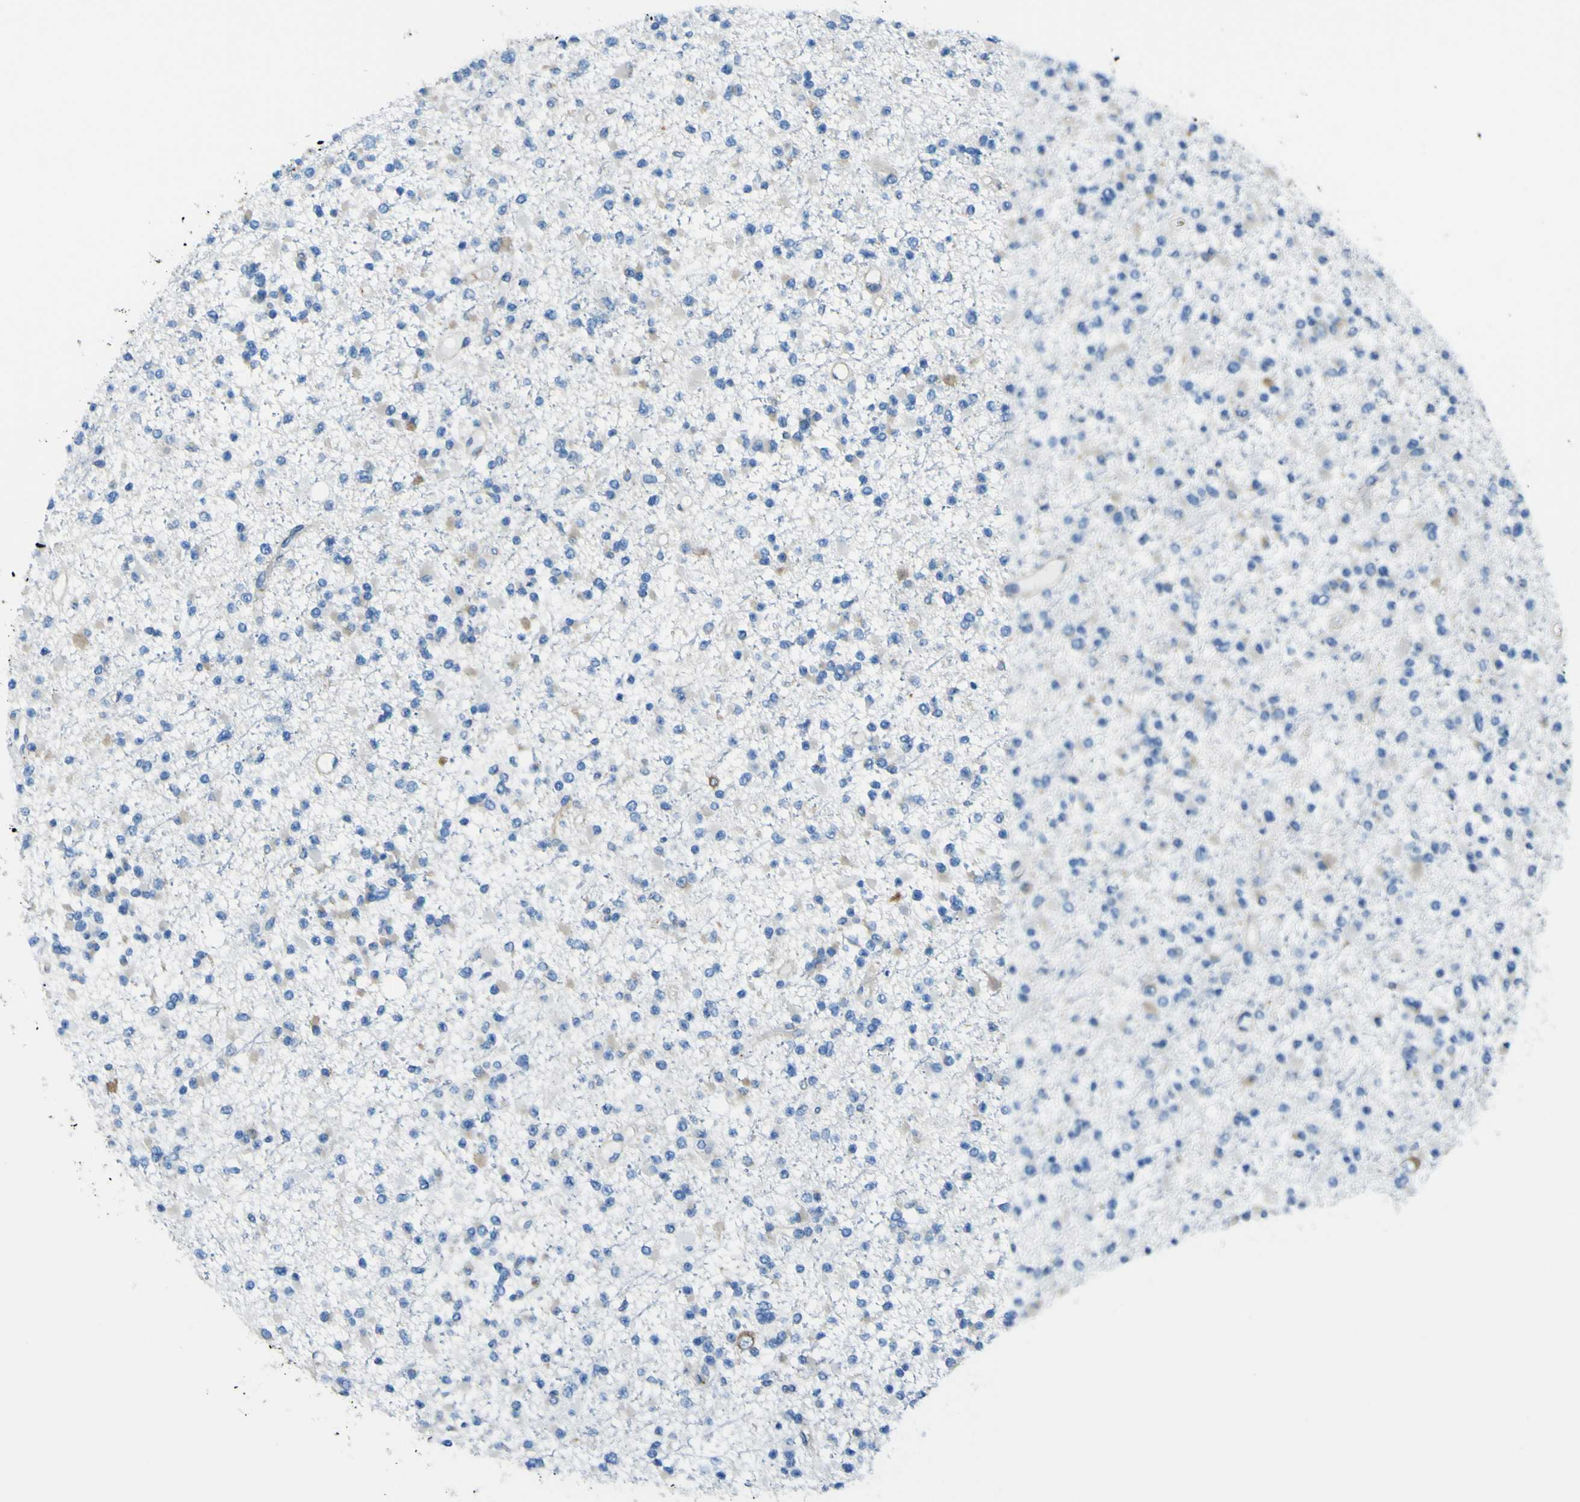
{"staining": {"intensity": "negative", "quantity": "none", "location": "none"}, "tissue": "glioma", "cell_type": "Tumor cells", "image_type": "cancer", "snomed": [{"axis": "morphology", "description": "Glioma, malignant, Low grade"}, {"axis": "topography", "description": "Brain"}], "caption": "The histopathology image displays no significant positivity in tumor cells of glioma.", "gene": "STIM1", "patient": {"sex": "female", "age": 22}}